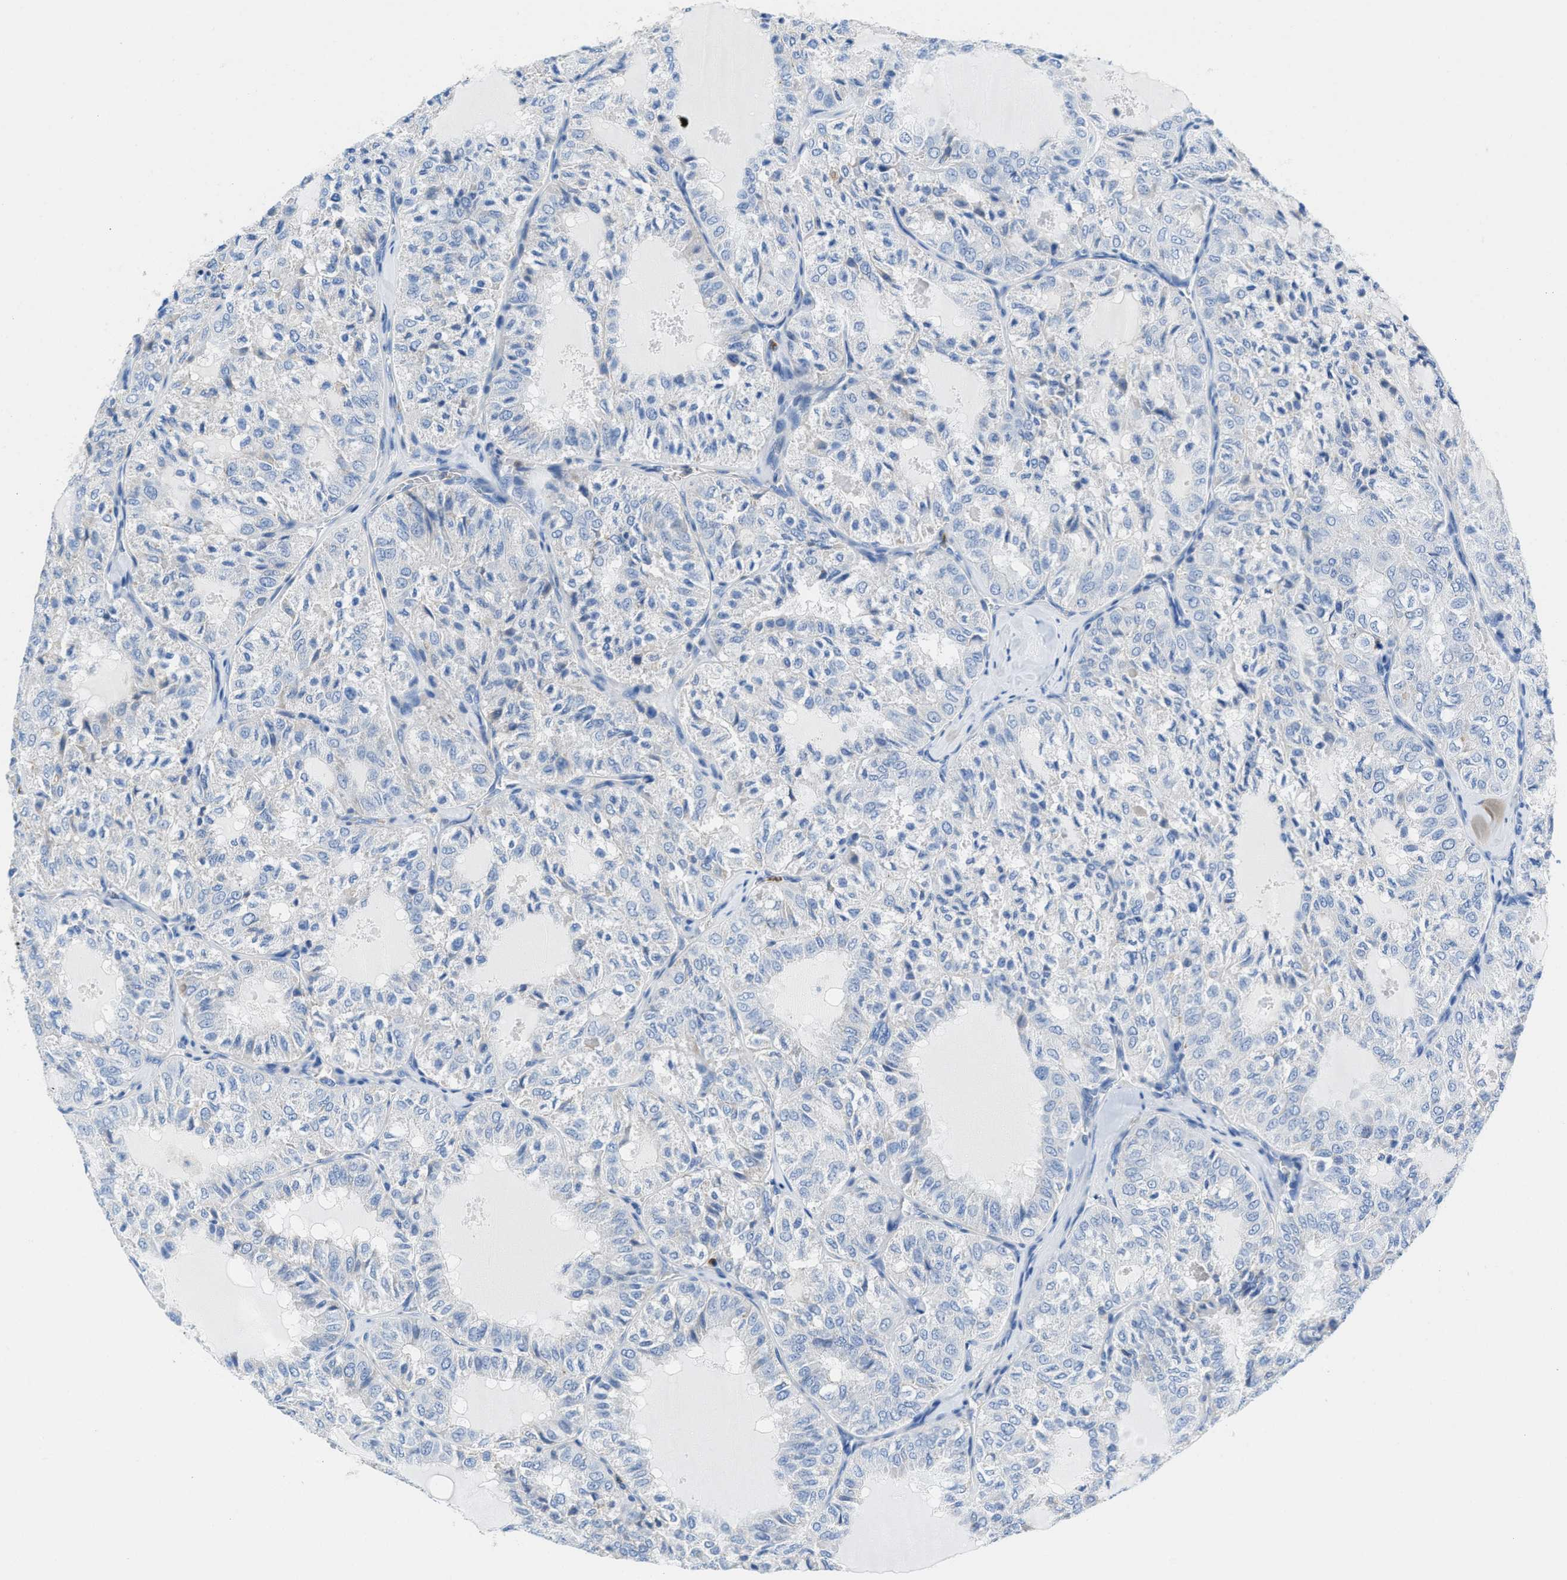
{"staining": {"intensity": "negative", "quantity": "none", "location": "none"}, "tissue": "thyroid cancer", "cell_type": "Tumor cells", "image_type": "cancer", "snomed": [{"axis": "morphology", "description": "Follicular adenoma carcinoma, NOS"}, {"axis": "topography", "description": "Thyroid gland"}], "caption": "Thyroid cancer (follicular adenoma carcinoma) was stained to show a protein in brown. There is no significant positivity in tumor cells.", "gene": "NEB", "patient": {"sex": "male", "age": 75}}